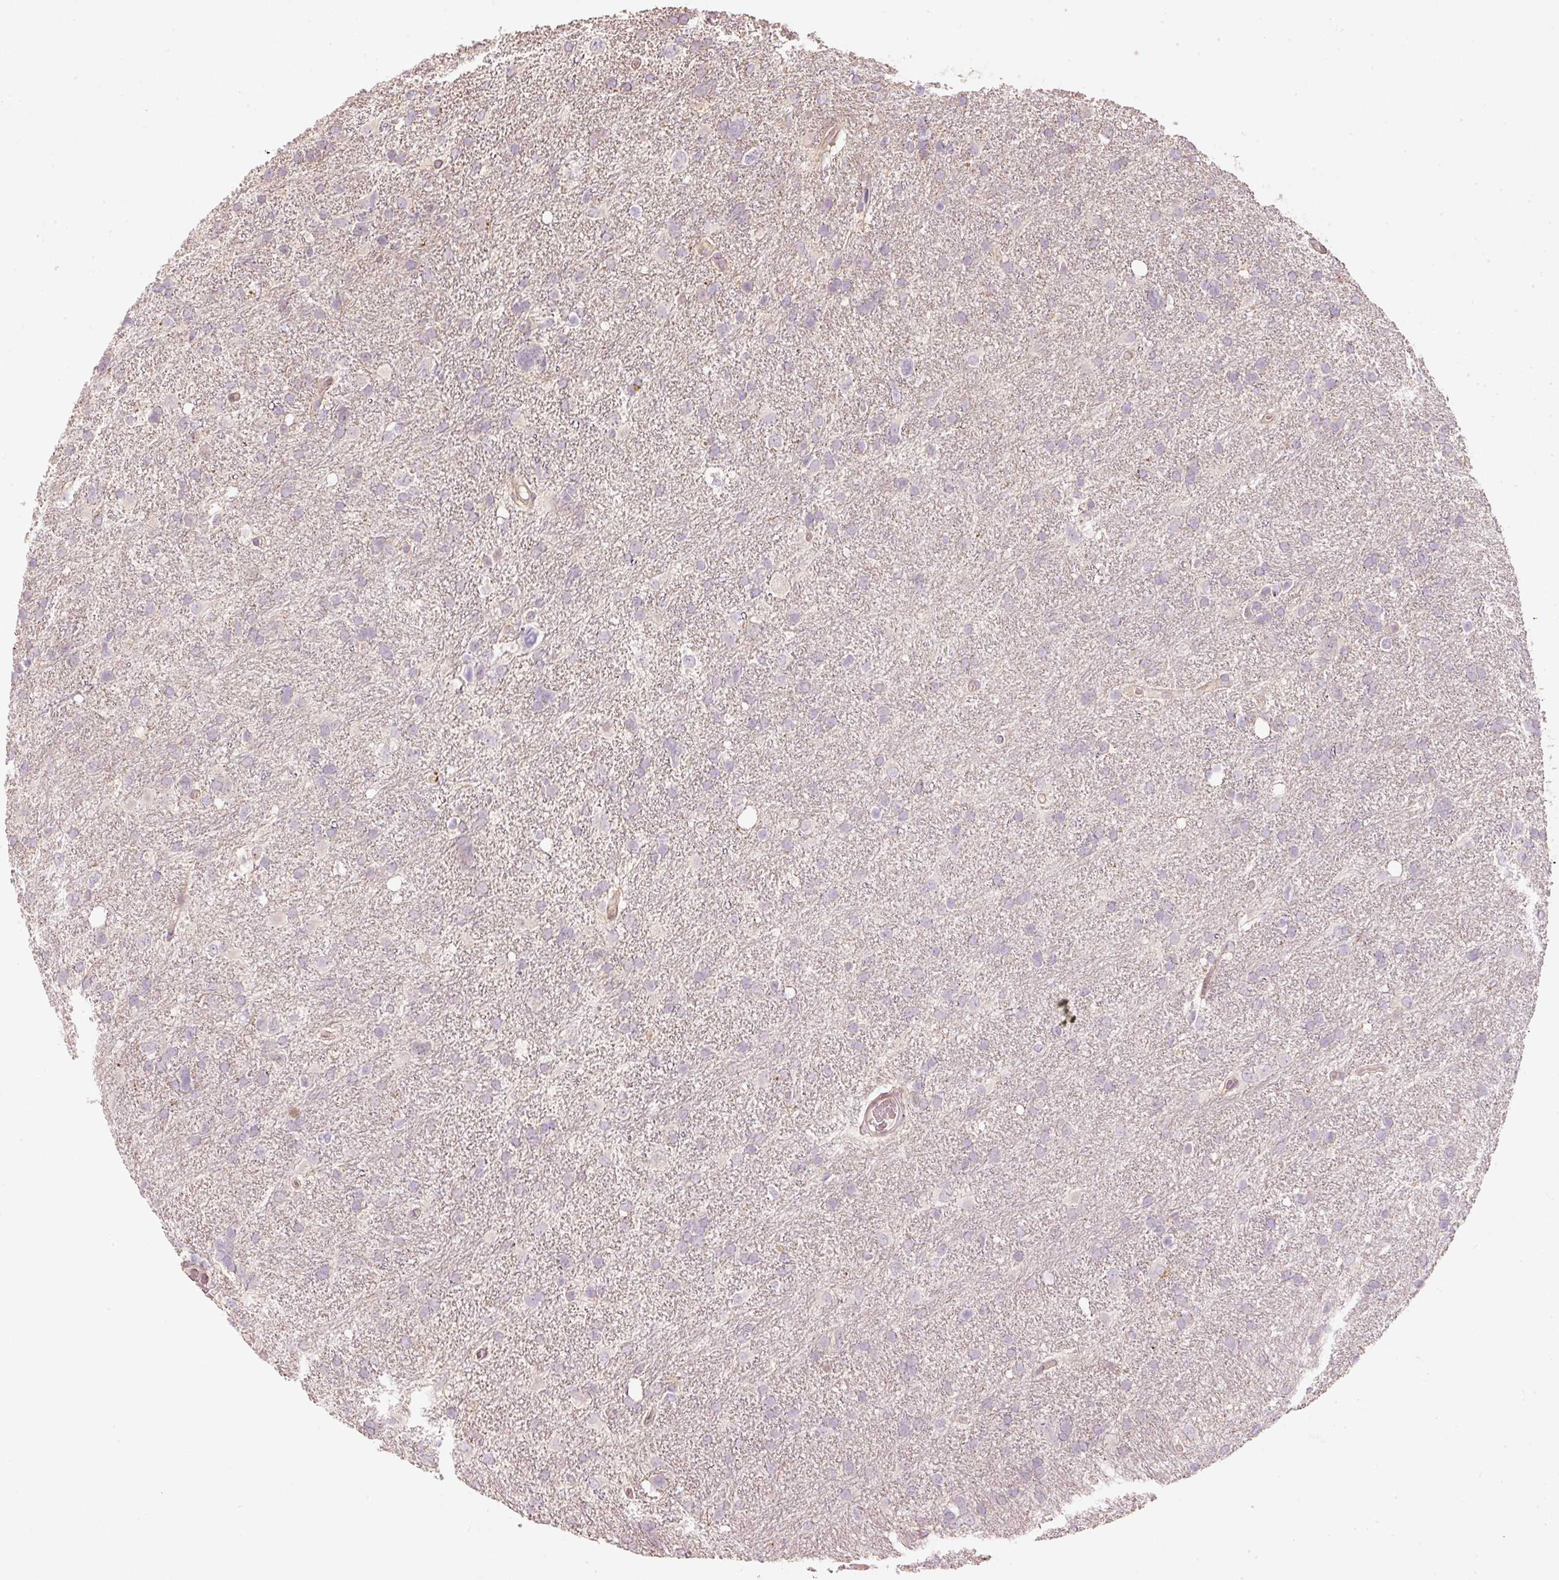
{"staining": {"intensity": "negative", "quantity": "none", "location": "none"}, "tissue": "glioma", "cell_type": "Tumor cells", "image_type": "cancer", "snomed": [{"axis": "morphology", "description": "Glioma, malignant, High grade"}, {"axis": "topography", "description": "Brain"}], "caption": "This is a image of immunohistochemistry (IHC) staining of glioma, which shows no expression in tumor cells.", "gene": "TREX2", "patient": {"sex": "male", "age": 61}}